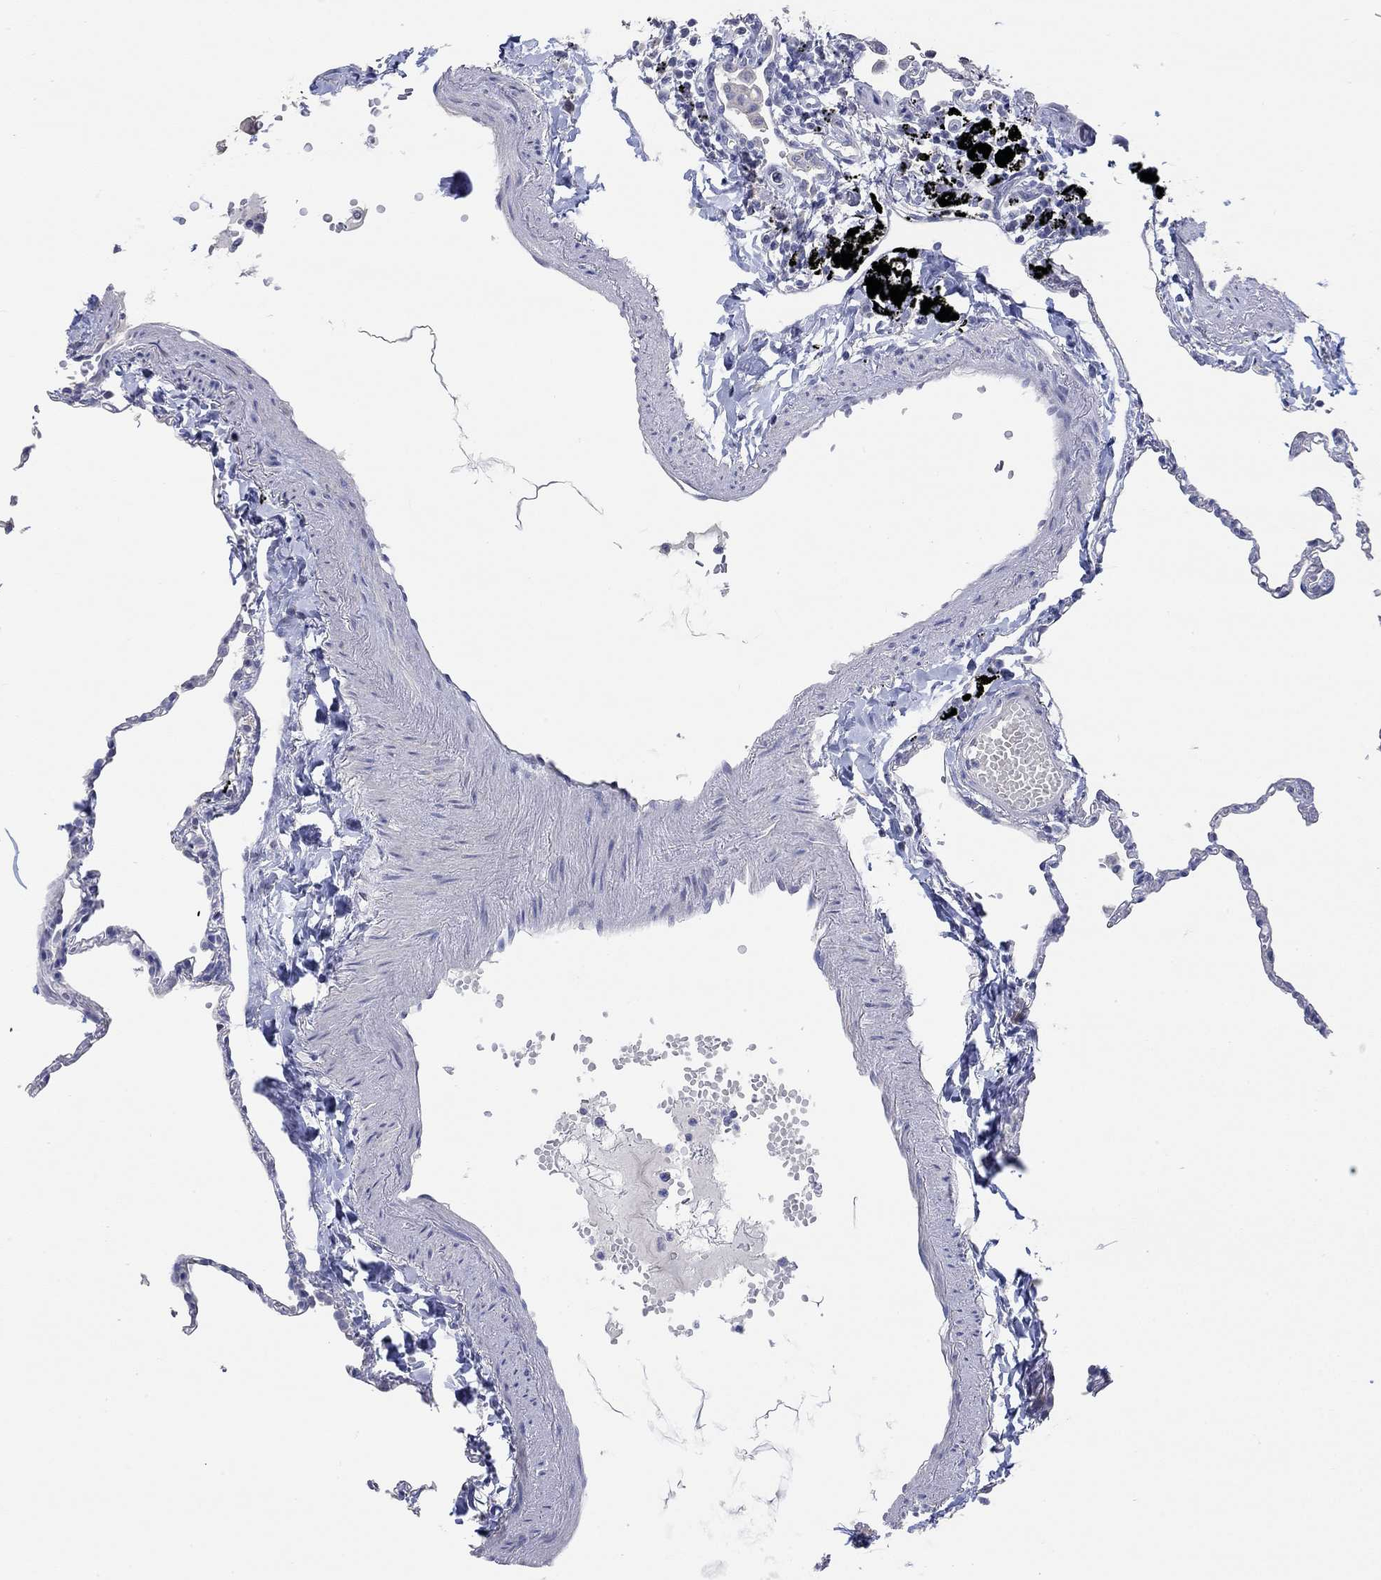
{"staining": {"intensity": "negative", "quantity": "none", "location": "none"}, "tissue": "lung", "cell_type": "Alveolar cells", "image_type": "normal", "snomed": [{"axis": "morphology", "description": "Normal tissue, NOS"}, {"axis": "topography", "description": "Lung"}], "caption": "High magnification brightfield microscopy of unremarkable lung stained with DAB (3,3'-diaminobenzidine) (brown) and counterstained with hematoxylin (blue): alveolar cells show no significant positivity. (DAB immunohistochemistry, high magnification).", "gene": "PNMA5", "patient": {"sex": "male", "age": 78}}